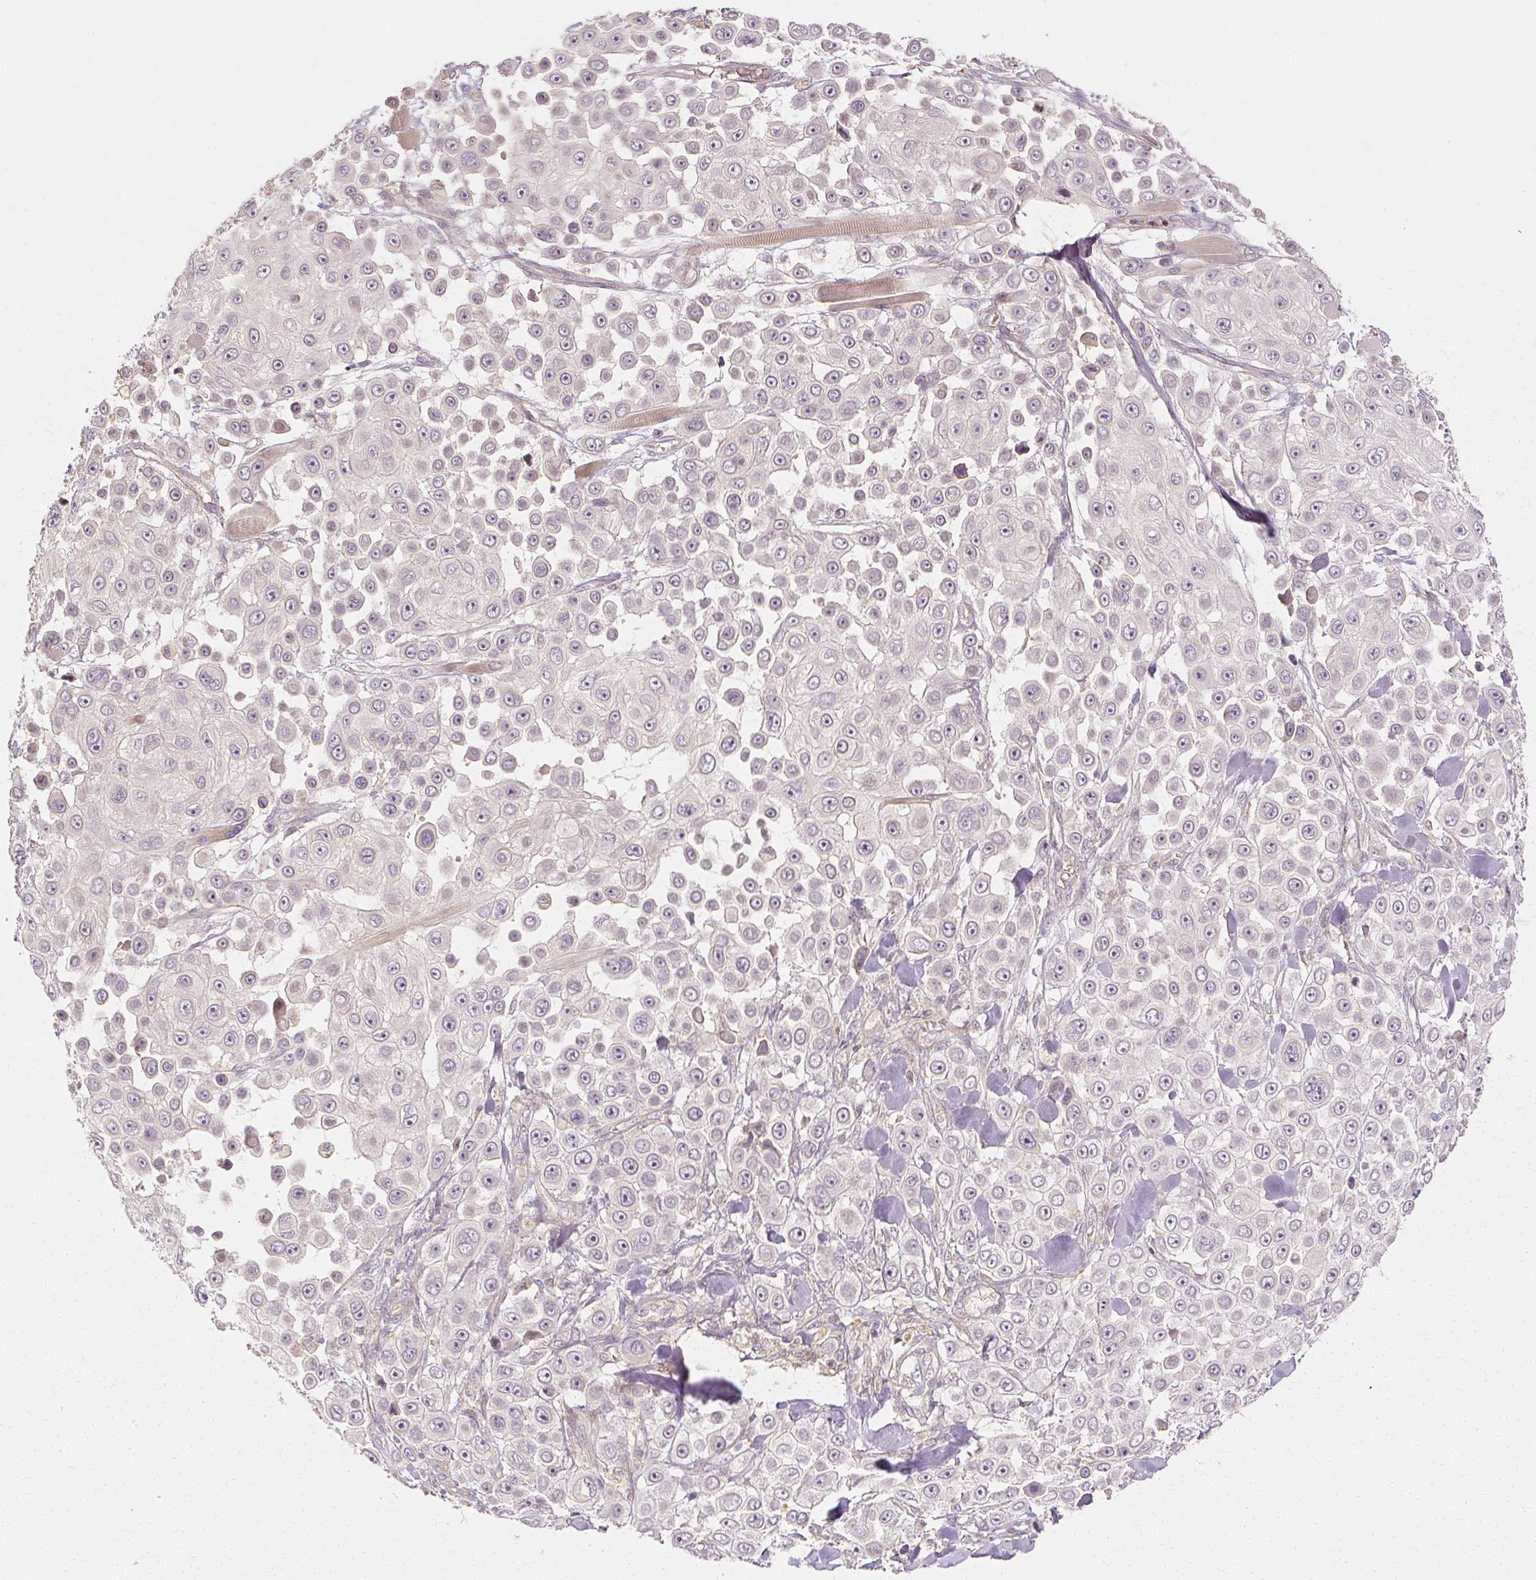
{"staining": {"intensity": "negative", "quantity": "none", "location": "none"}, "tissue": "skin cancer", "cell_type": "Tumor cells", "image_type": "cancer", "snomed": [{"axis": "morphology", "description": "Squamous cell carcinoma, NOS"}, {"axis": "topography", "description": "Skin"}], "caption": "Human skin cancer (squamous cell carcinoma) stained for a protein using immunohistochemistry (IHC) displays no positivity in tumor cells.", "gene": "GNAQ", "patient": {"sex": "male", "age": 67}}